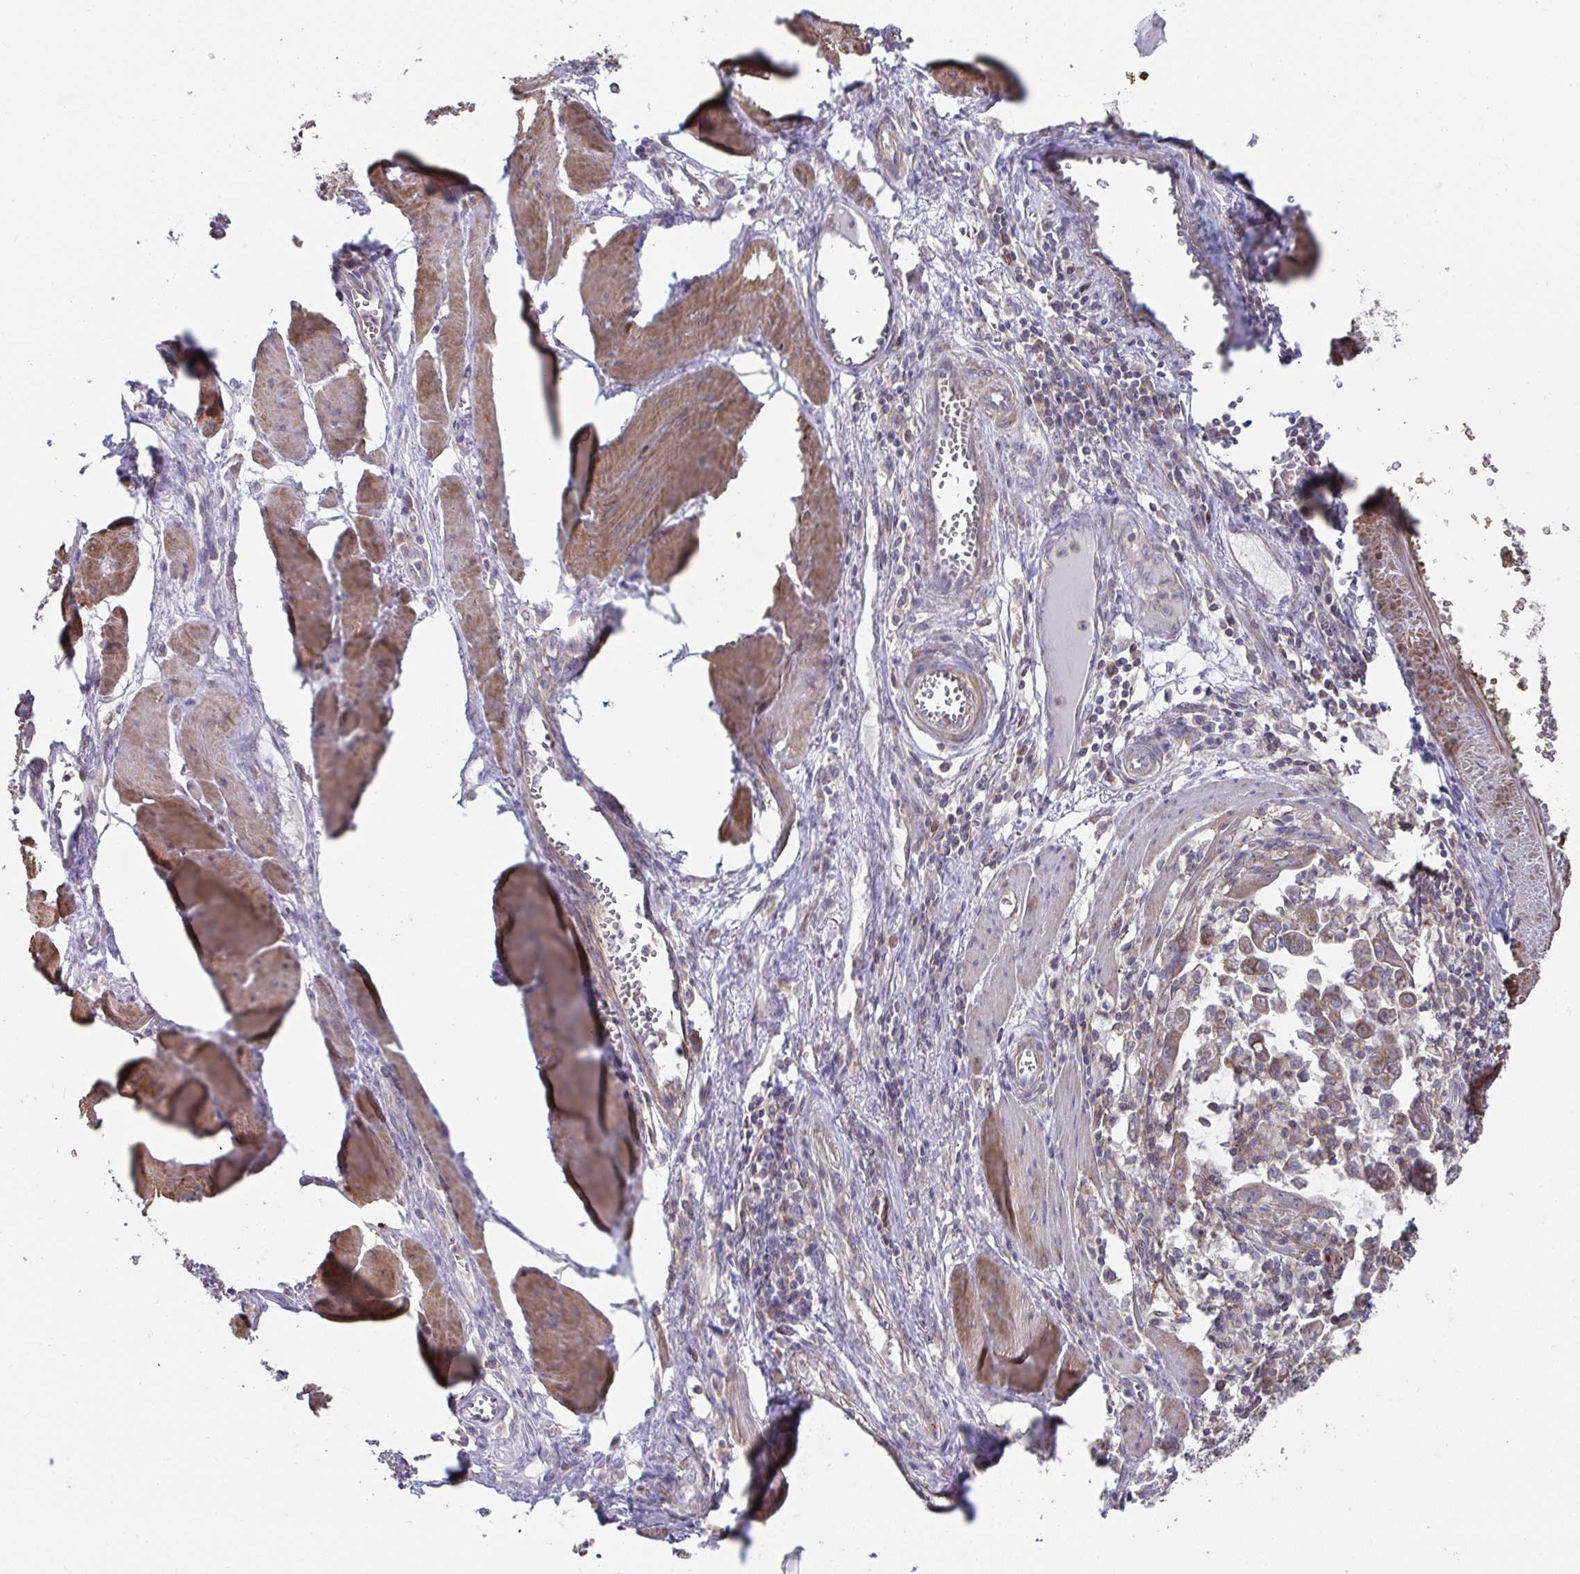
{"staining": {"intensity": "moderate", "quantity": "25%-75%", "location": "cytoplasmic/membranous"}, "tissue": "stomach cancer", "cell_type": "Tumor cells", "image_type": "cancer", "snomed": [{"axis": "morphology", "description": "Adenocarcinoma, NOS"}, {"axis": "topography", "description": "Stomach, upper"}], "caption": "Protein staining of adenocarcinoma (stomach) tissue shows moderate cytoplasmic/membranous expression in approximately 25%-75% of tumor cells. Ihc stains the protein in brown and the nuclei are stained blue.", "gene": "DZANK1", "patient": {"sex": "male", "age": 80}}